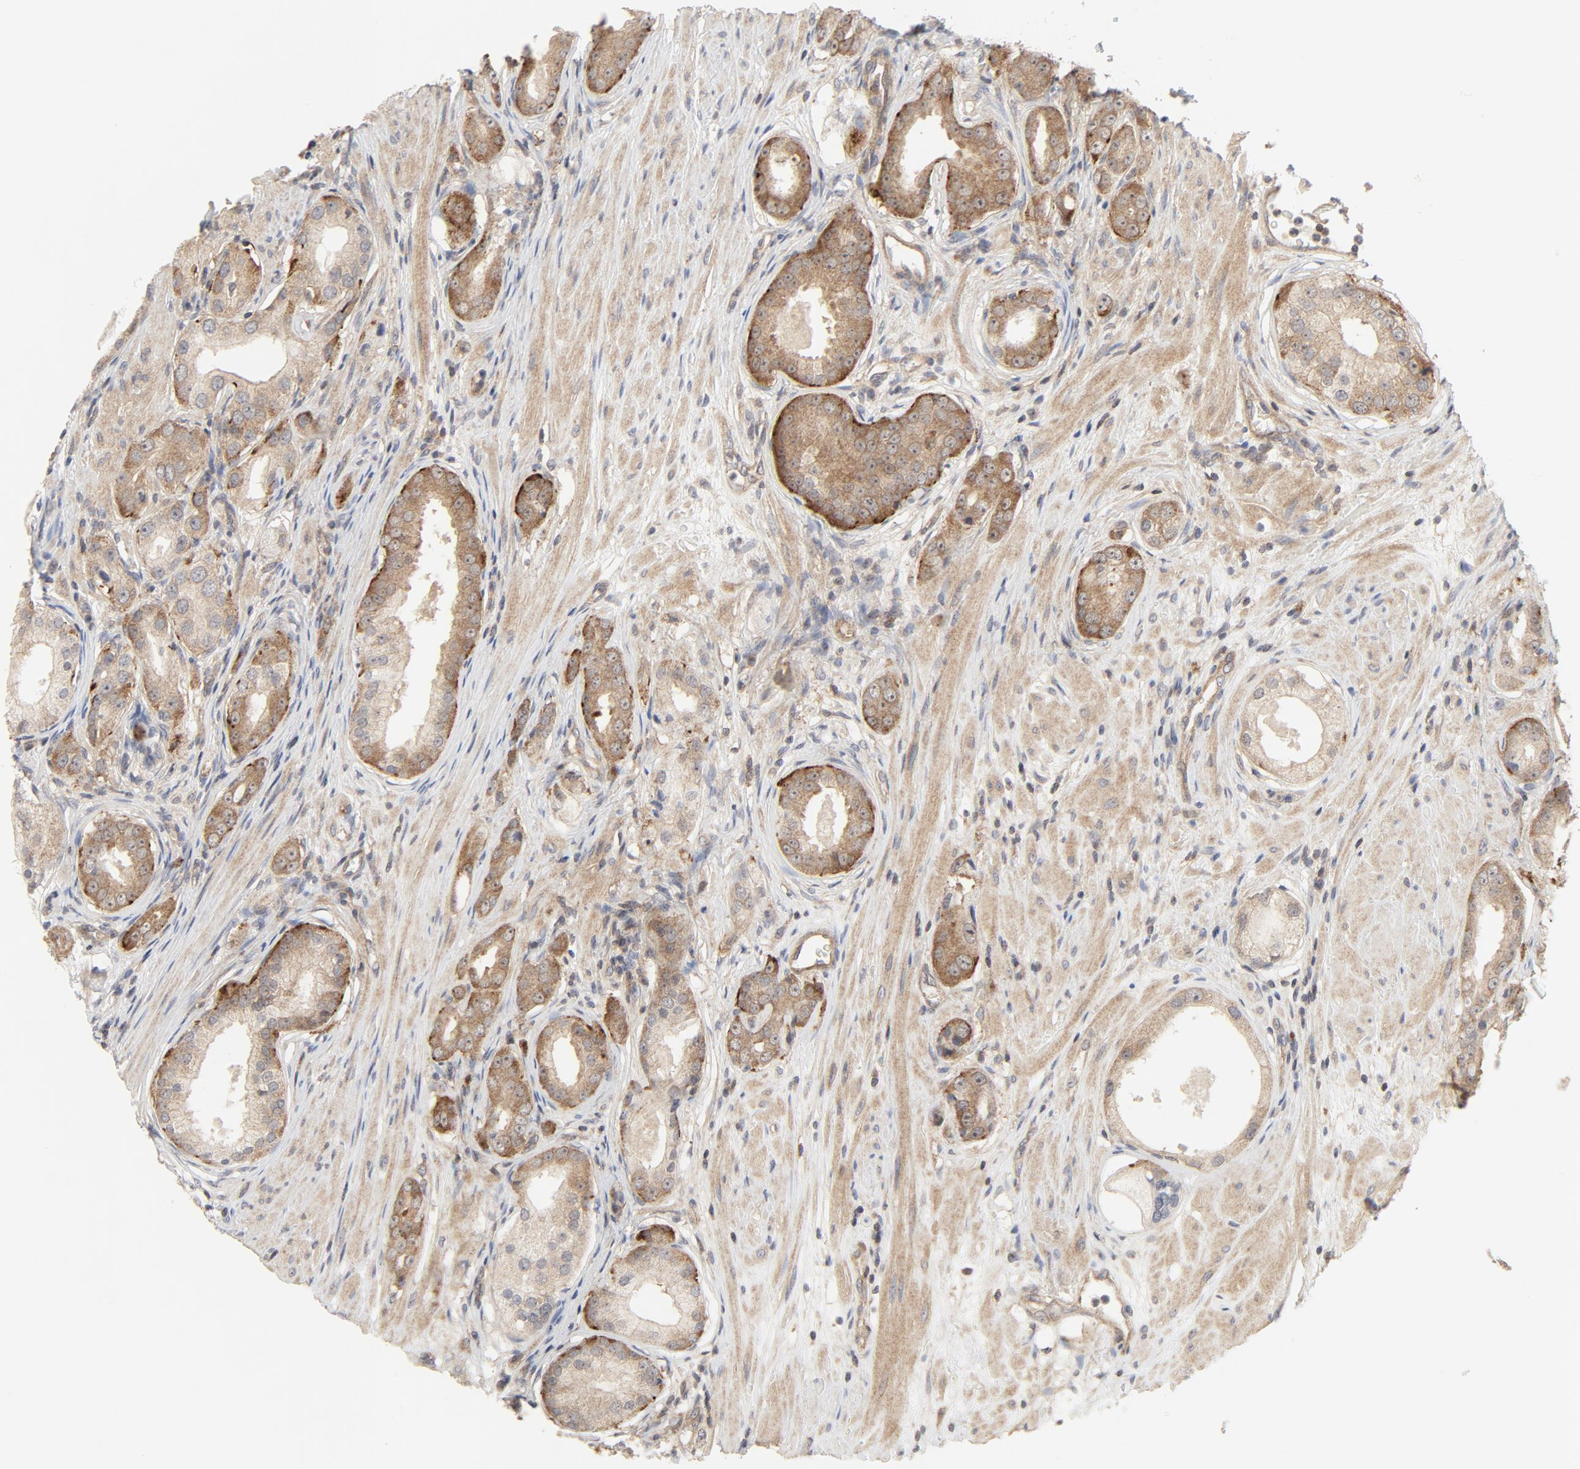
{"staining": {"intensity": "weak", "quantity": ">75%", "location": "cytoplasmic/membranous"}, "tissue": "prostate cancer", "cell_type": "Tumor cells", "image_type": "cancer", "snomed": [{"axis": "morphology", "description": "Adenocarcinoma, Medium grade"}, {"axis": "topography", "description": "Prostate"}], "caption": "An IHC micrograph of tumor tissue is shown. Protein staining in brown shows weak cytoplasmic/membranous positivity in prostate adenocarcinoma (medium-grade) within tumor cells.", "gene": "MAP2K7", "patient": {"sex": "male", "age": 53}}